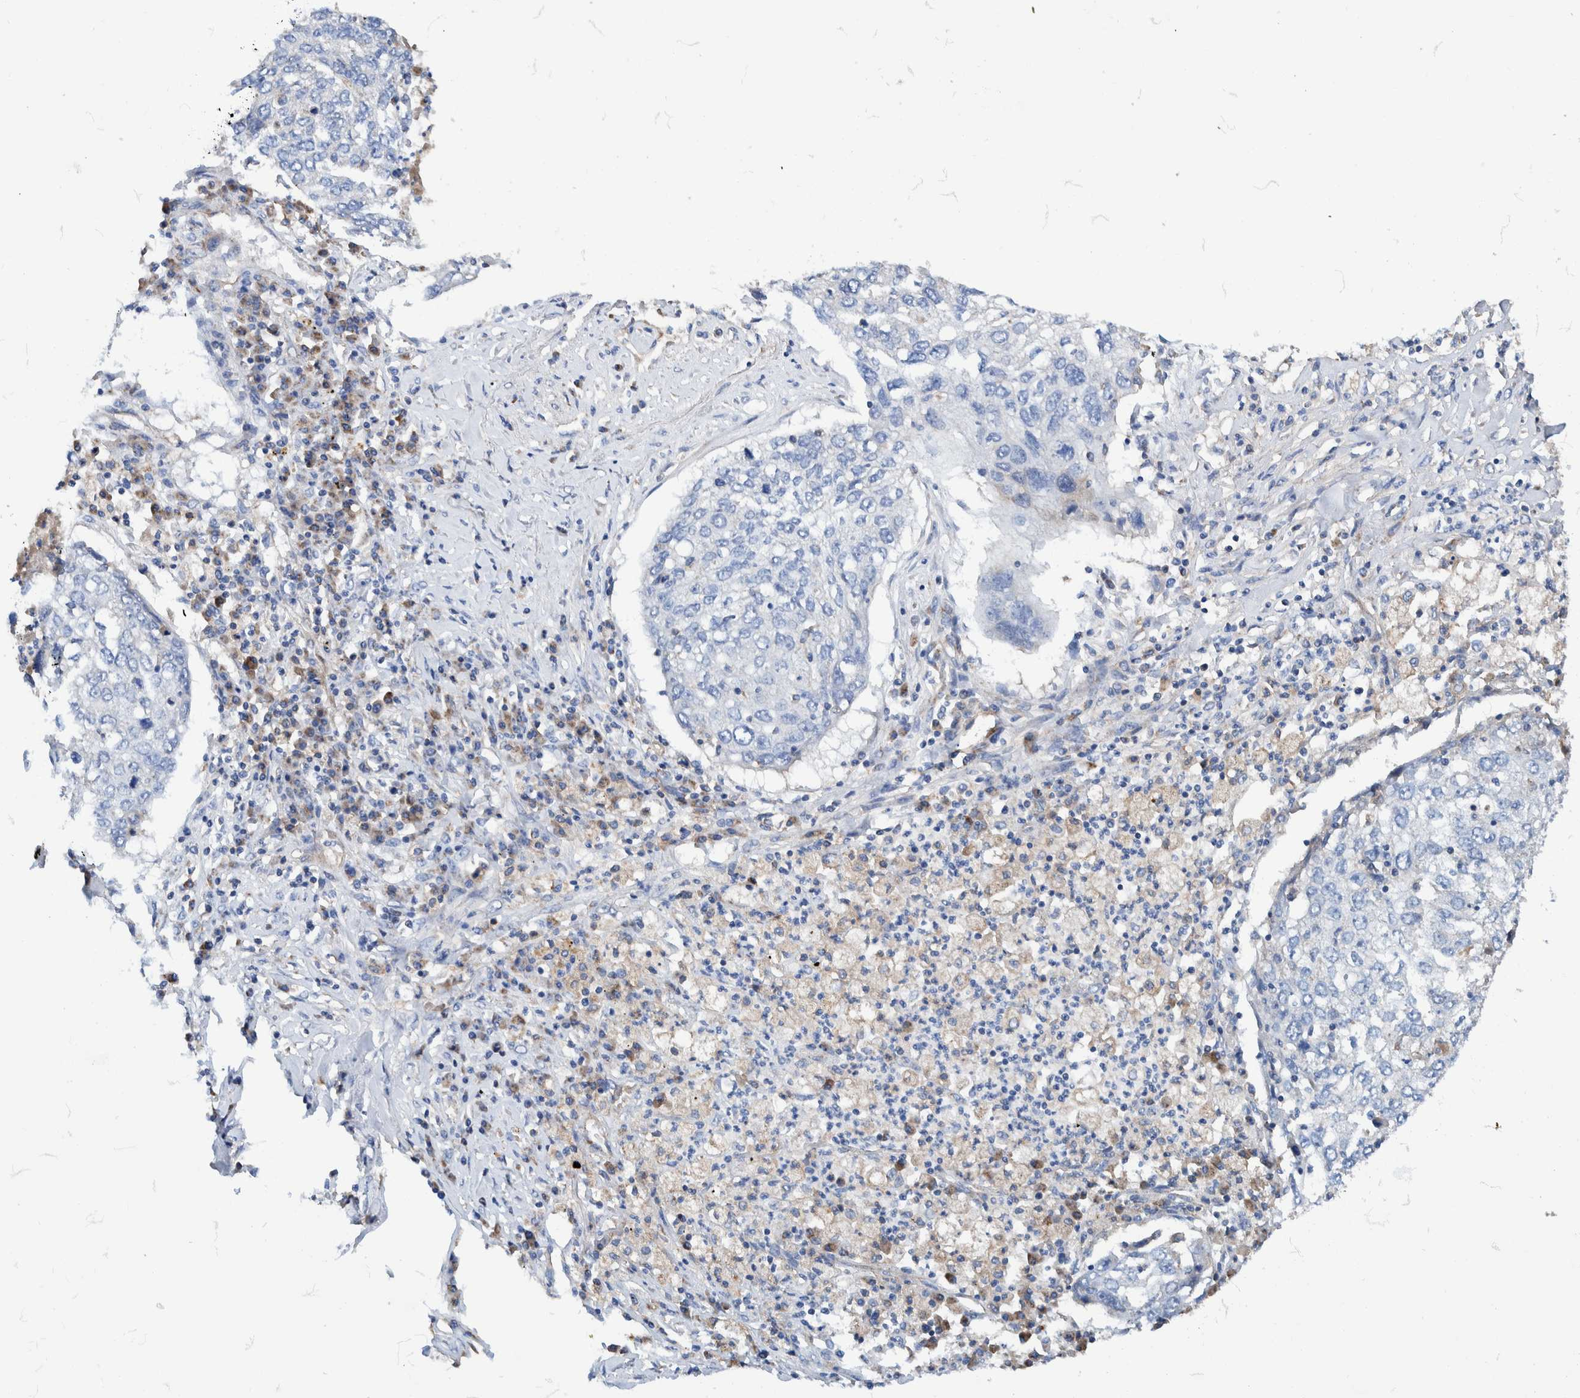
{"staining": {"intensity": "negative", "quantity": "none", "location": "none"}, "tissue": "lung cancer", "cell_type": "Tumor cells", "image_type": "cancer", "snomed": [{"axis": "morphology", "description": "Squamous cell carcinoma, NOS"}, {"axis": "topography", "description": "Lung"}], "caption": "An IHC micrograph of lung squamous cell carcinoma is shown. There is no staining in tumor cells of lung squamous cell carcinoma.", "gene": "DECR1", "patient": {"sex": "female", "age": 63}}